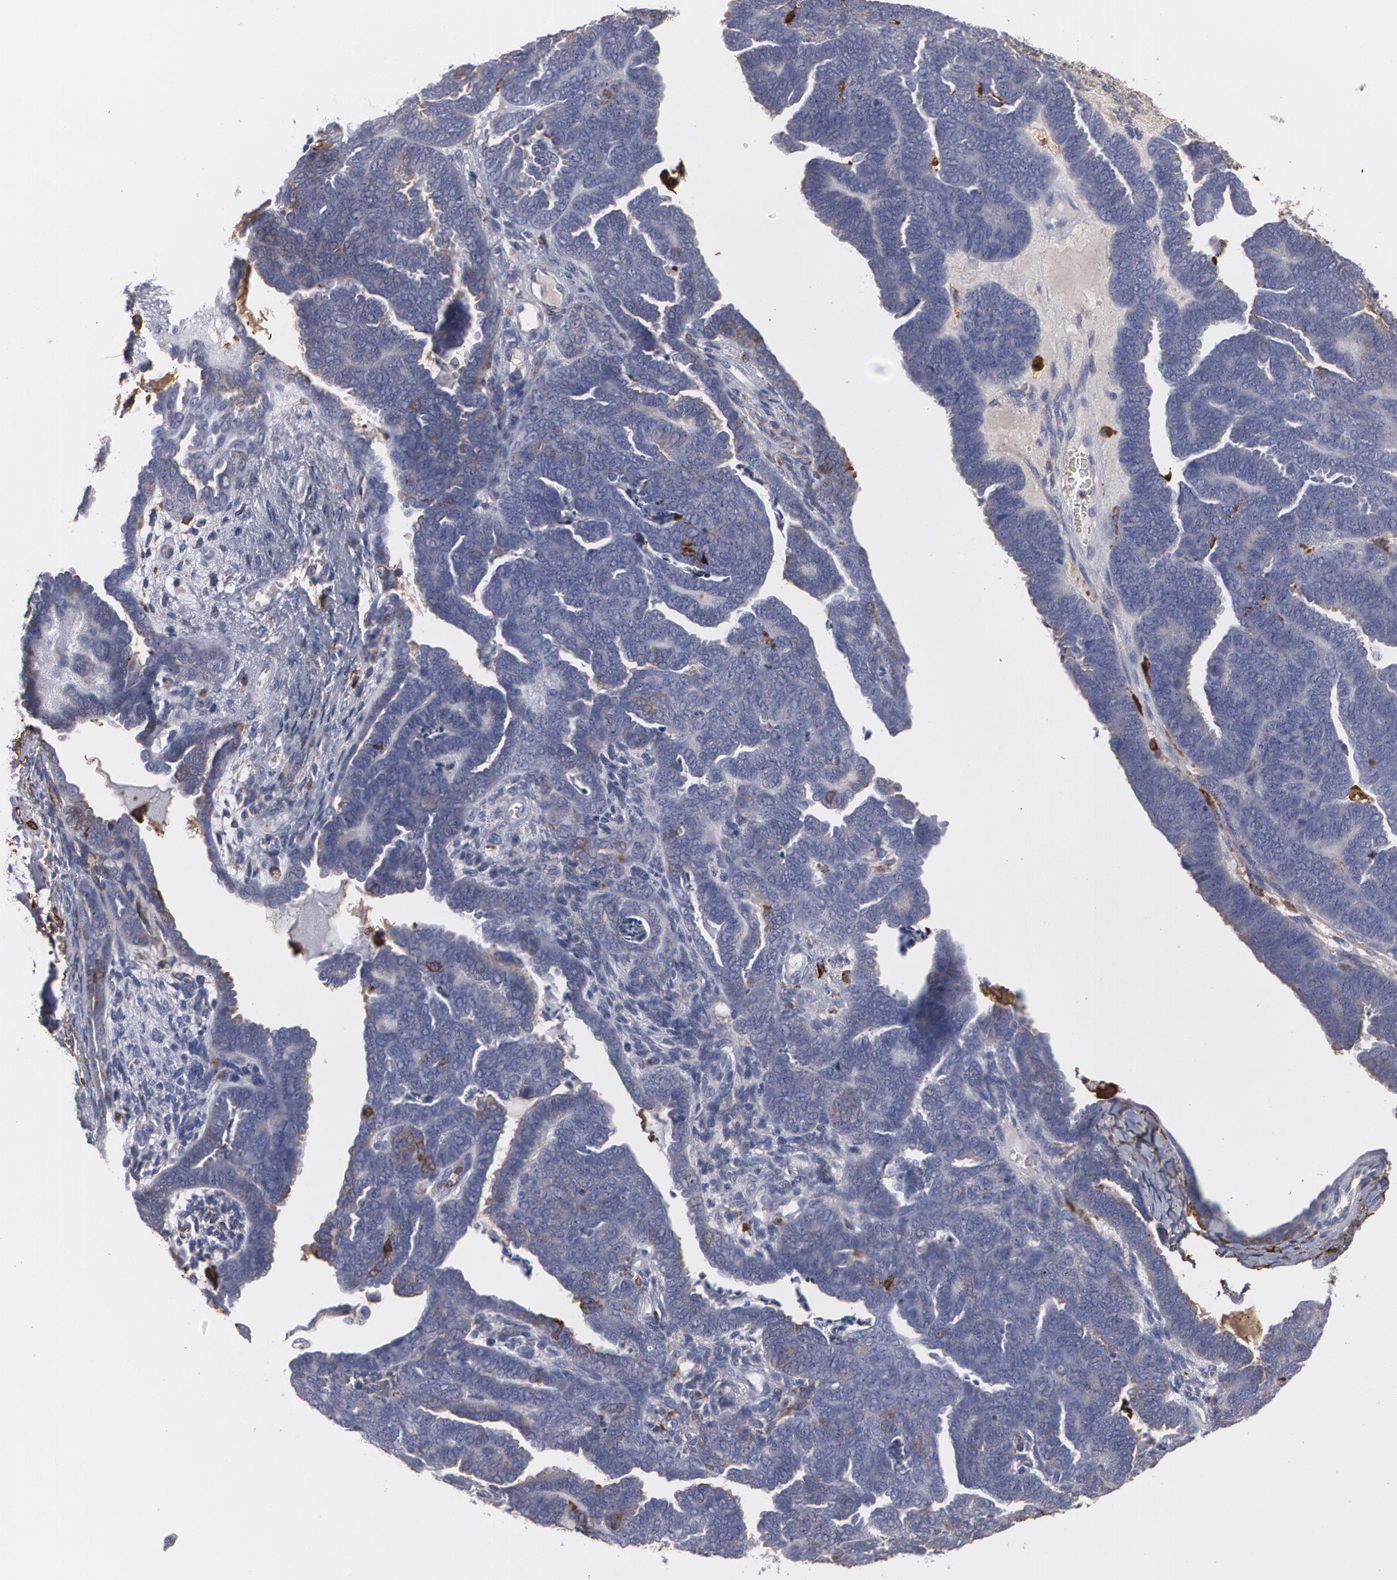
{"staining": {"intensity": "negative", "quantity": "none", "location": "none"}, "tissue": "endometrial cancer", "cell_type": "Tumor cells", "image_type": "cancer", "snomed": [{"axis": "morphology", "description": "Neoplasm, malignant, NOS"}, {"axis": "topography", "description": "Endometrium"}], "caption": "Immunohistochemistry histopathology image of neoplastic tissue: human malignant neoplasm (endometrial) stained with DAB (3,3'-diaminobenzidine) shows no significant protein expression in tumor cells.", "gene": "ODC1", "patient": {"sex": "female", "age": 74}}